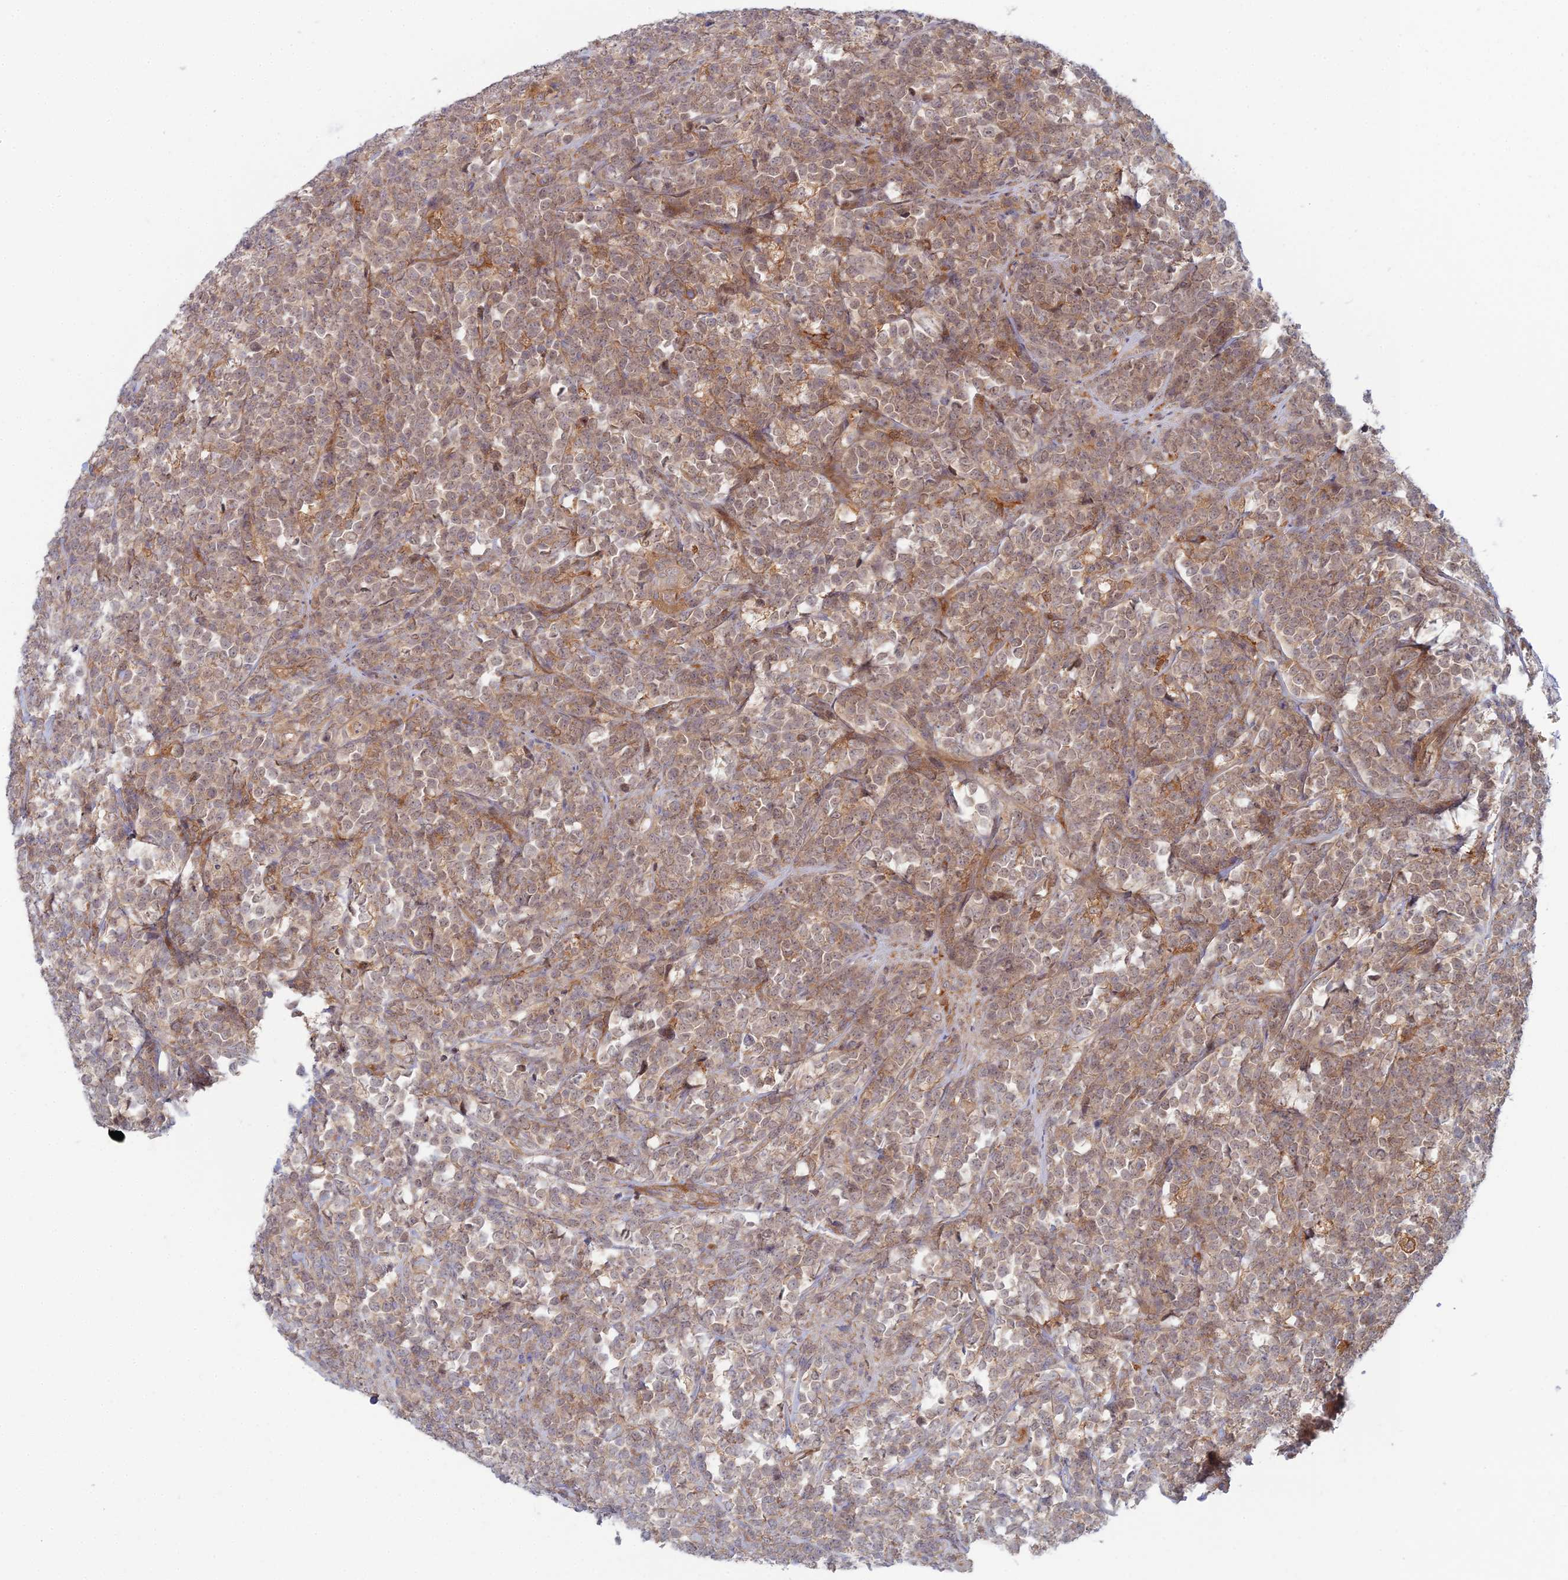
{"staining": {"intensity": "moderate", "quantity": ">75%", "location": "cytoplasmic/membranous"}, "tissue": "lymphoma", "cell_type": "Tumor cells", "image_type": "cancer", "snomed": [{"axis": "morphology", "description": "Malignant lymphoma, non-Hodgkin's type, High grade"}, {"axis": "topography", "description": "Small intestine"}], "caption": "About >75% of tumor cells in human malignant lymphoma, non-Hodgkin's type (high-grade) demonstrate moderate cytoplasmic/membranous protein staining as visualized by brown immunohistochemical staining.", "gene": "ABHD1", "patient": {"sex": "male", "age": 8}}